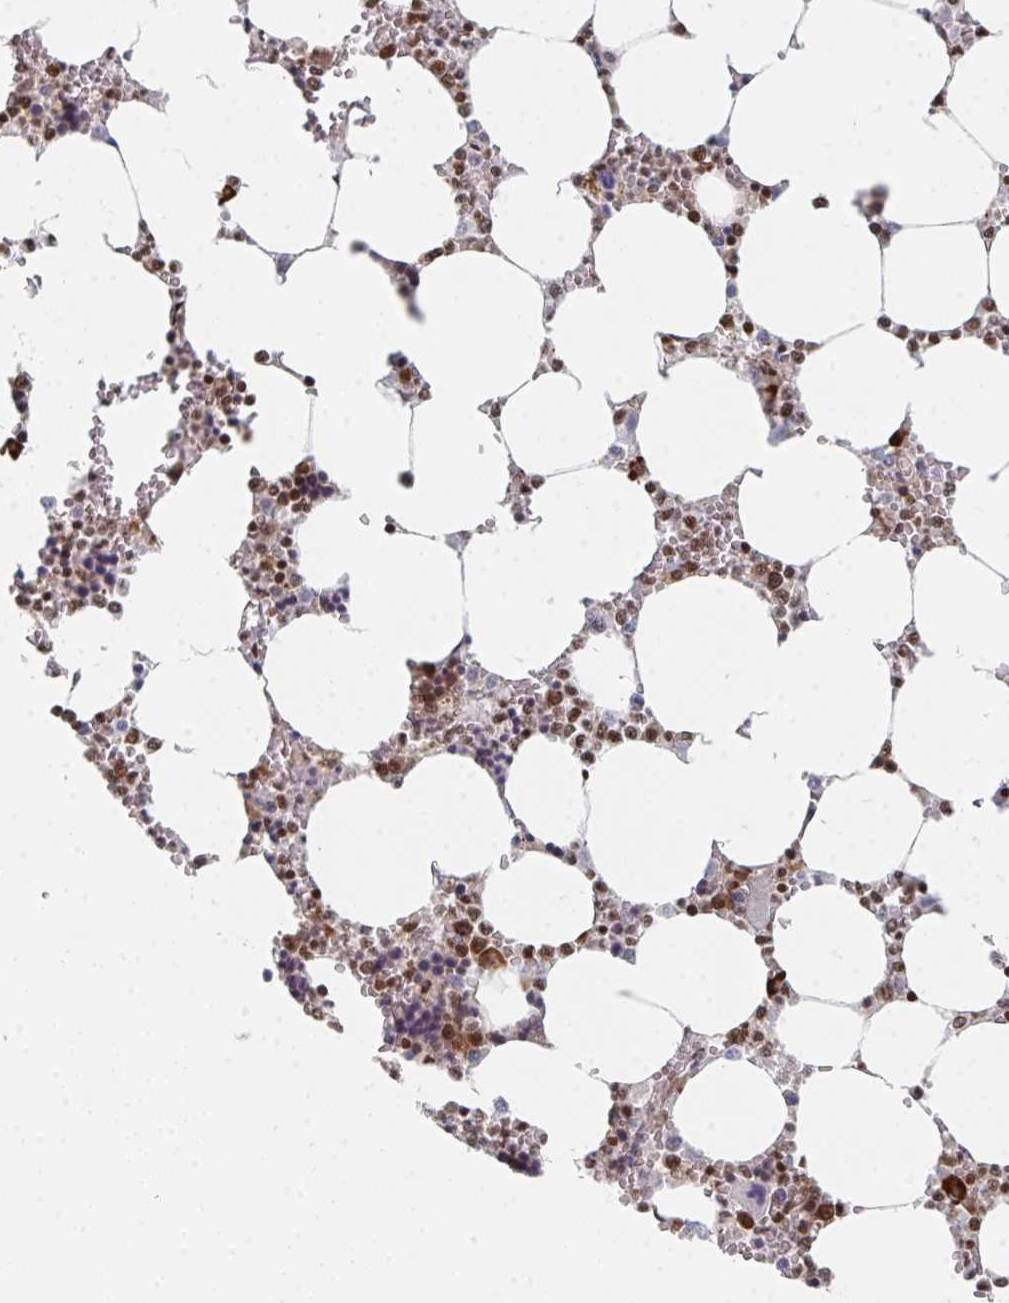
{"staining": {"intensity": "moderate", "quantity": "25%-75%", "location": "nuclear"}, "tissue": "bone marrow", "cell_type": "Hematopoietic cells", "image_type": "normal", "snomed": [{"axis": "morphology", "description": "Normal tissue, NOS"}, {"axis": "topography", "description": "Bone marrow"}], "caption": "Immunohistochemistry (IHC) of benign human bone marrow exhibits medium levels of moderate nuclear staining in approximately 25%-75% of hematopoietic cells. Nuclei are stained in blue.", "gene": "MBNL1", "patient": {"sex": "male", "age": 64}}